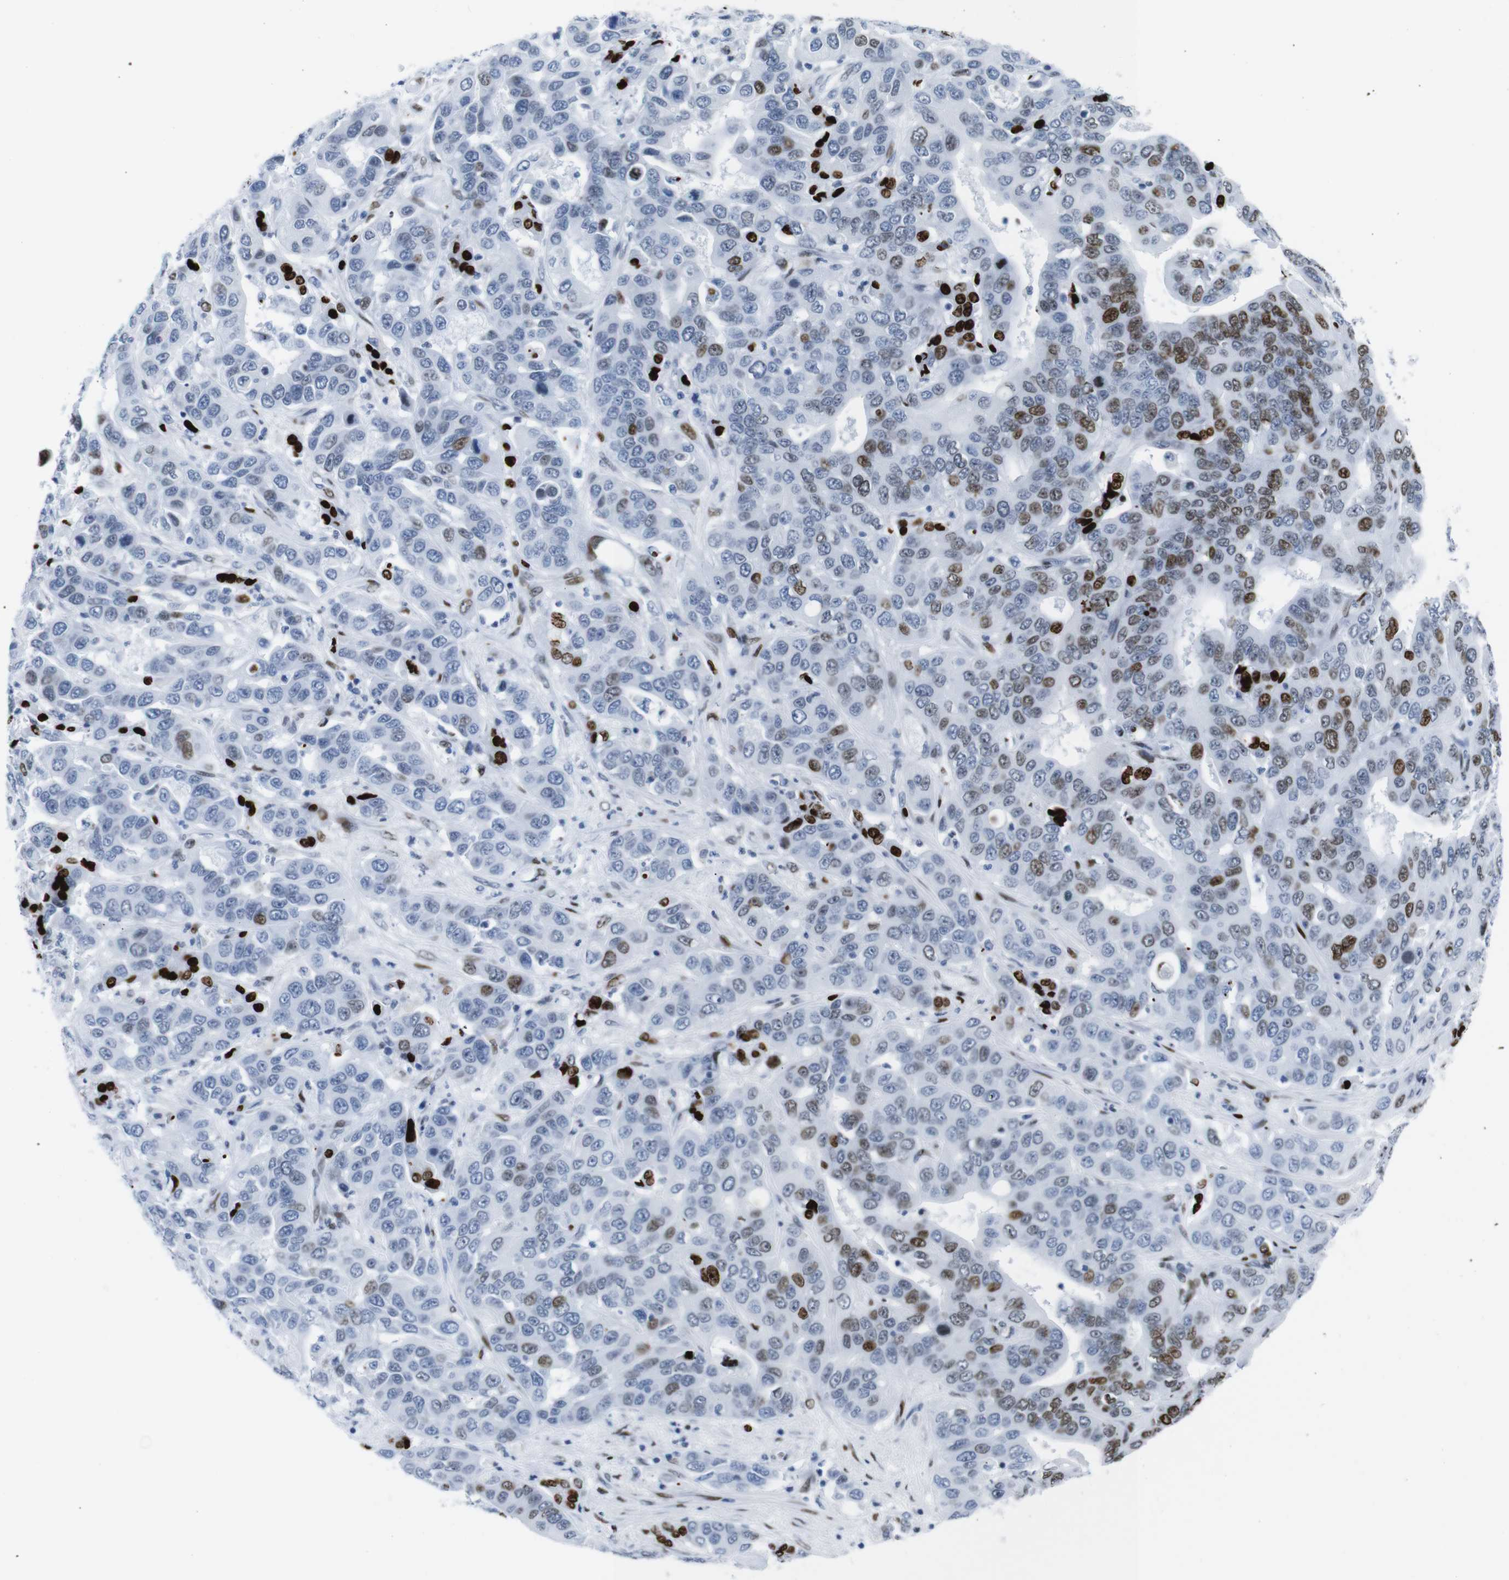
{"staining": {"intensity": "strong", "quantity": "25%-75%", "location": "nuclear"}, "tissue": "liver cancer", "cell_type": "Tumor cells", "image_type": "cancer", "snomed": [{"axis": "morphology", "description": "Cholangiocarcinoma"}, {"axis": "topography", "description": "Liver"}], "caption": "Liver cancer stained with a brown dye shows strong nuclear positive positivity in approximately 25%-75% of tumor cells.", "gene": "NPIPB15", "patient": {"sex": "female", "age": 52}}